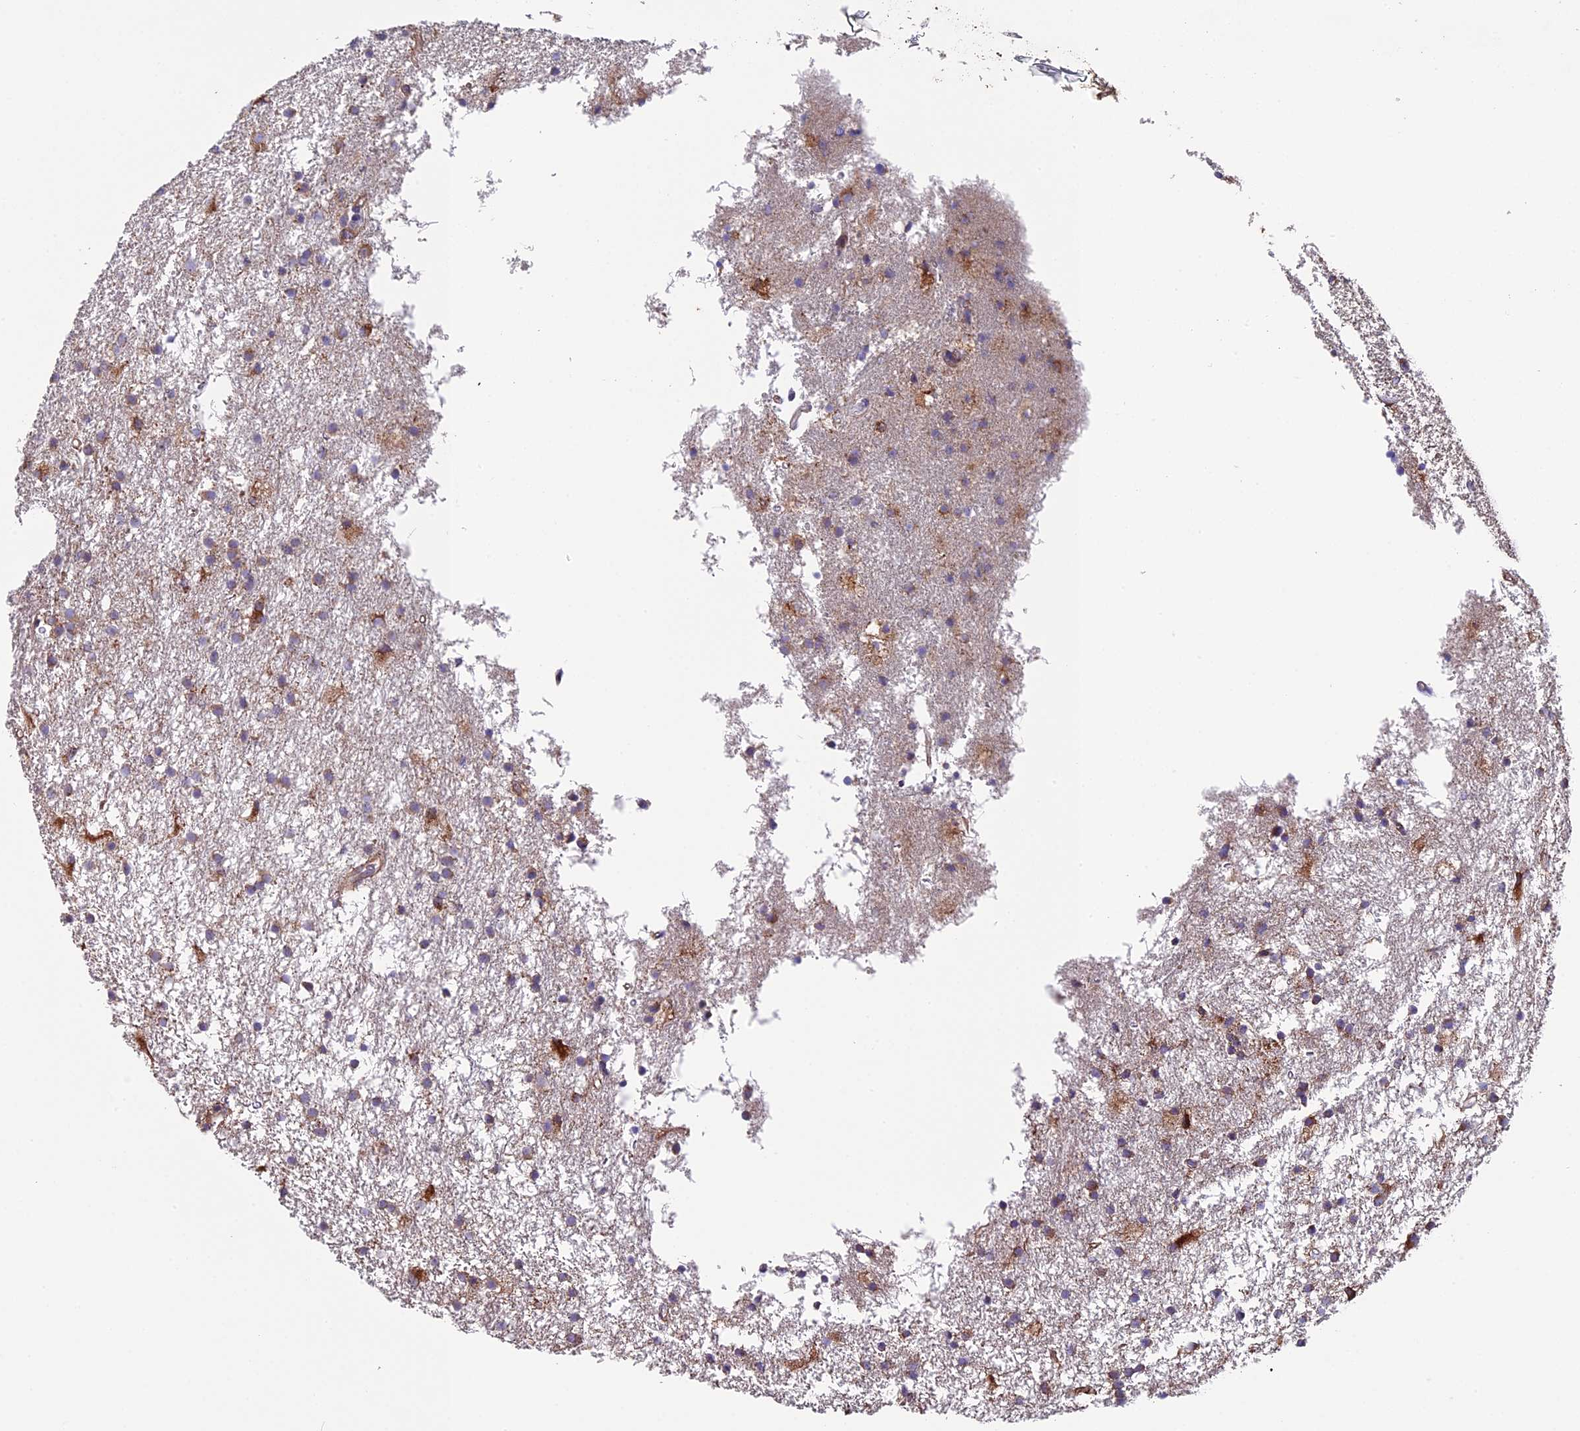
{"staining": {"intensity": "moderate", "quantity": "<25%", "location": "cytoplasmic/membranous"}, "tissue": "glioma", "cell_type": "Tumor cells", "image_type": "cancer", "snomed": [{"axis": "morphology", "description": "Glioma, malignant, High grade"}, {"axis": "topography", "description": "Brain"}], "caption": "Protein staining of malignant high-grade glioma tissue demonstrates moderate cytoplasmic/membranous expression in about <25% of tumor cells. Immunohistochemistry stains the protein in brown and the nuclei are stained blue.", "gene": "PIGU", "patient": {"sex": "male", "age": 77}}